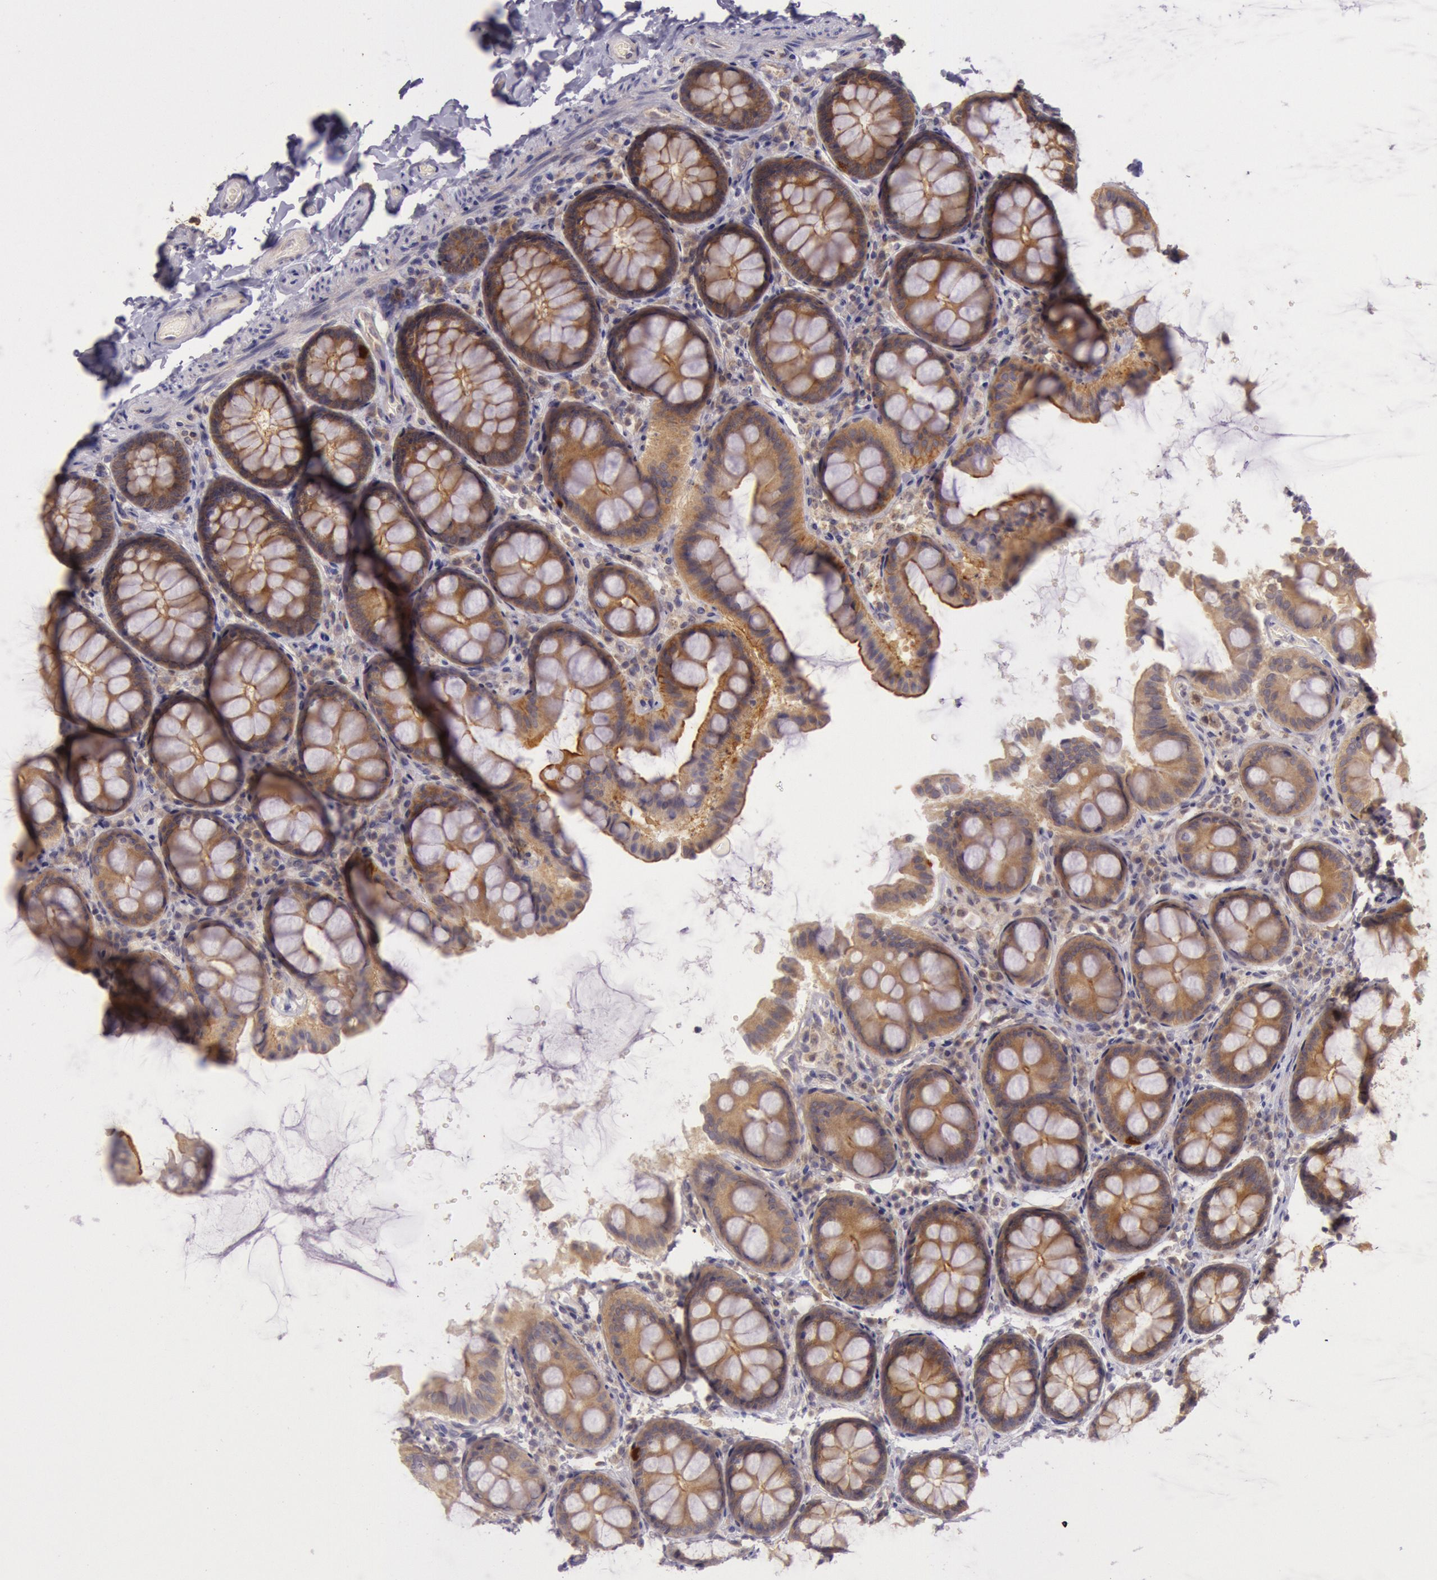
{"staining": {"intensity": "negative", "quantity": "none", "location": "none"}, "tissue": "colon", "cell_type": "Endothelial cells", "image_type": "normal", "snomed": [{"axis": "morphology", "description": "Normal tissue, NOS"}, {"axis": "topography", "description": "Colon"}], "caption": "Endothelial cells show no significant protein expression in benign colon.", "gene": "CDK16", "patient": {"sex": "female", "age": 61}}